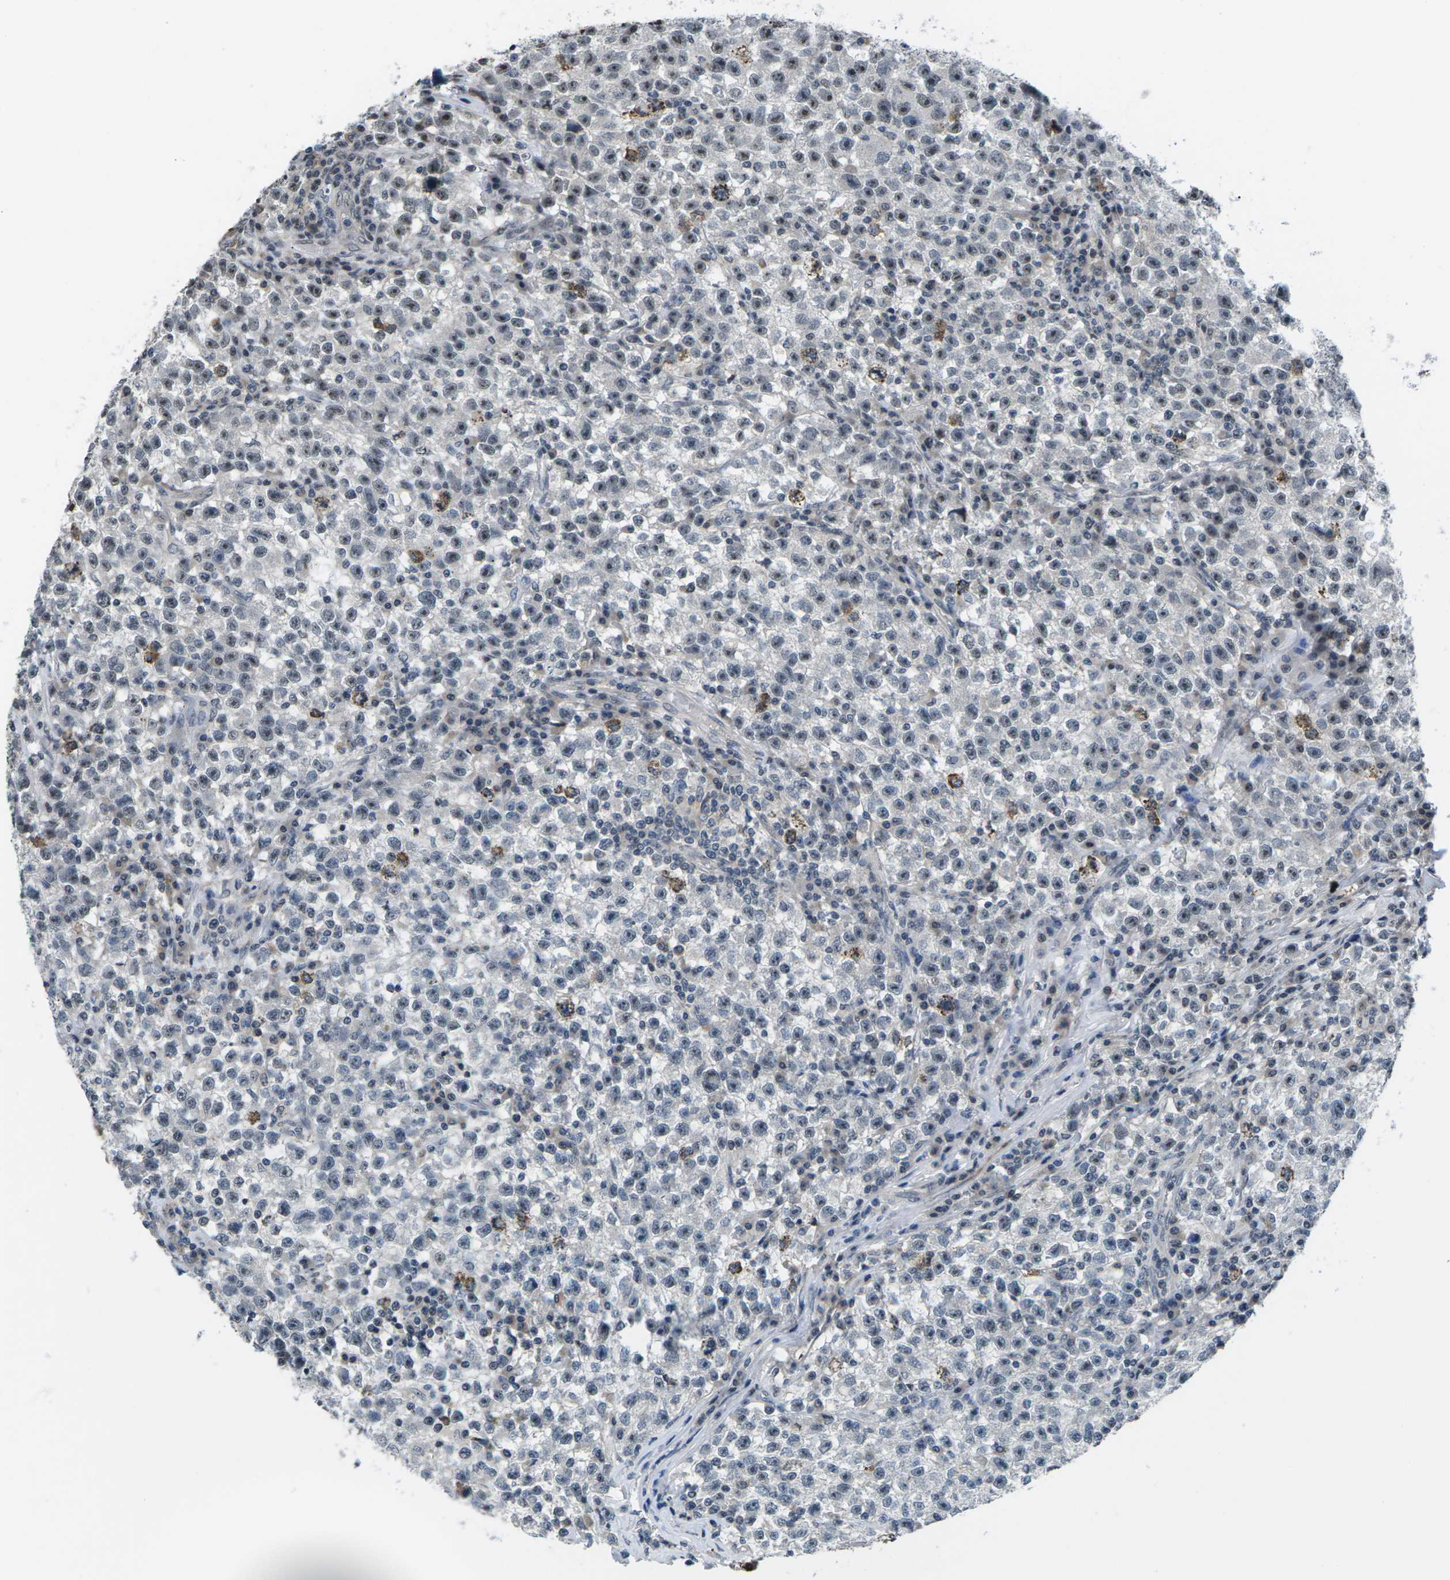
{"staining": {"intensity": "weak", "quantity": "25%-75%", "location": "nuclear"}, "tissue": "testis cancer", "cell_type": "Tumor cells", "image_type": "cancer", "snomed": [{"axis": "morphology", "description": "Seminoma, NOS"}, {"axis": "topography", "description": "Testis"}], "caption": "A brown stain labels weak nuclear positivity of a protein in human testis cancer tumor cells. The staining was performed using DAB (3,3'-diaminobenzidine) to visualize the protein expression in brown, while the nuclei were stained in blue with hematoxylin (Magnification: 20x).", "gene": "NSRP1", "patient": {"sex": "male", "age": 22}}